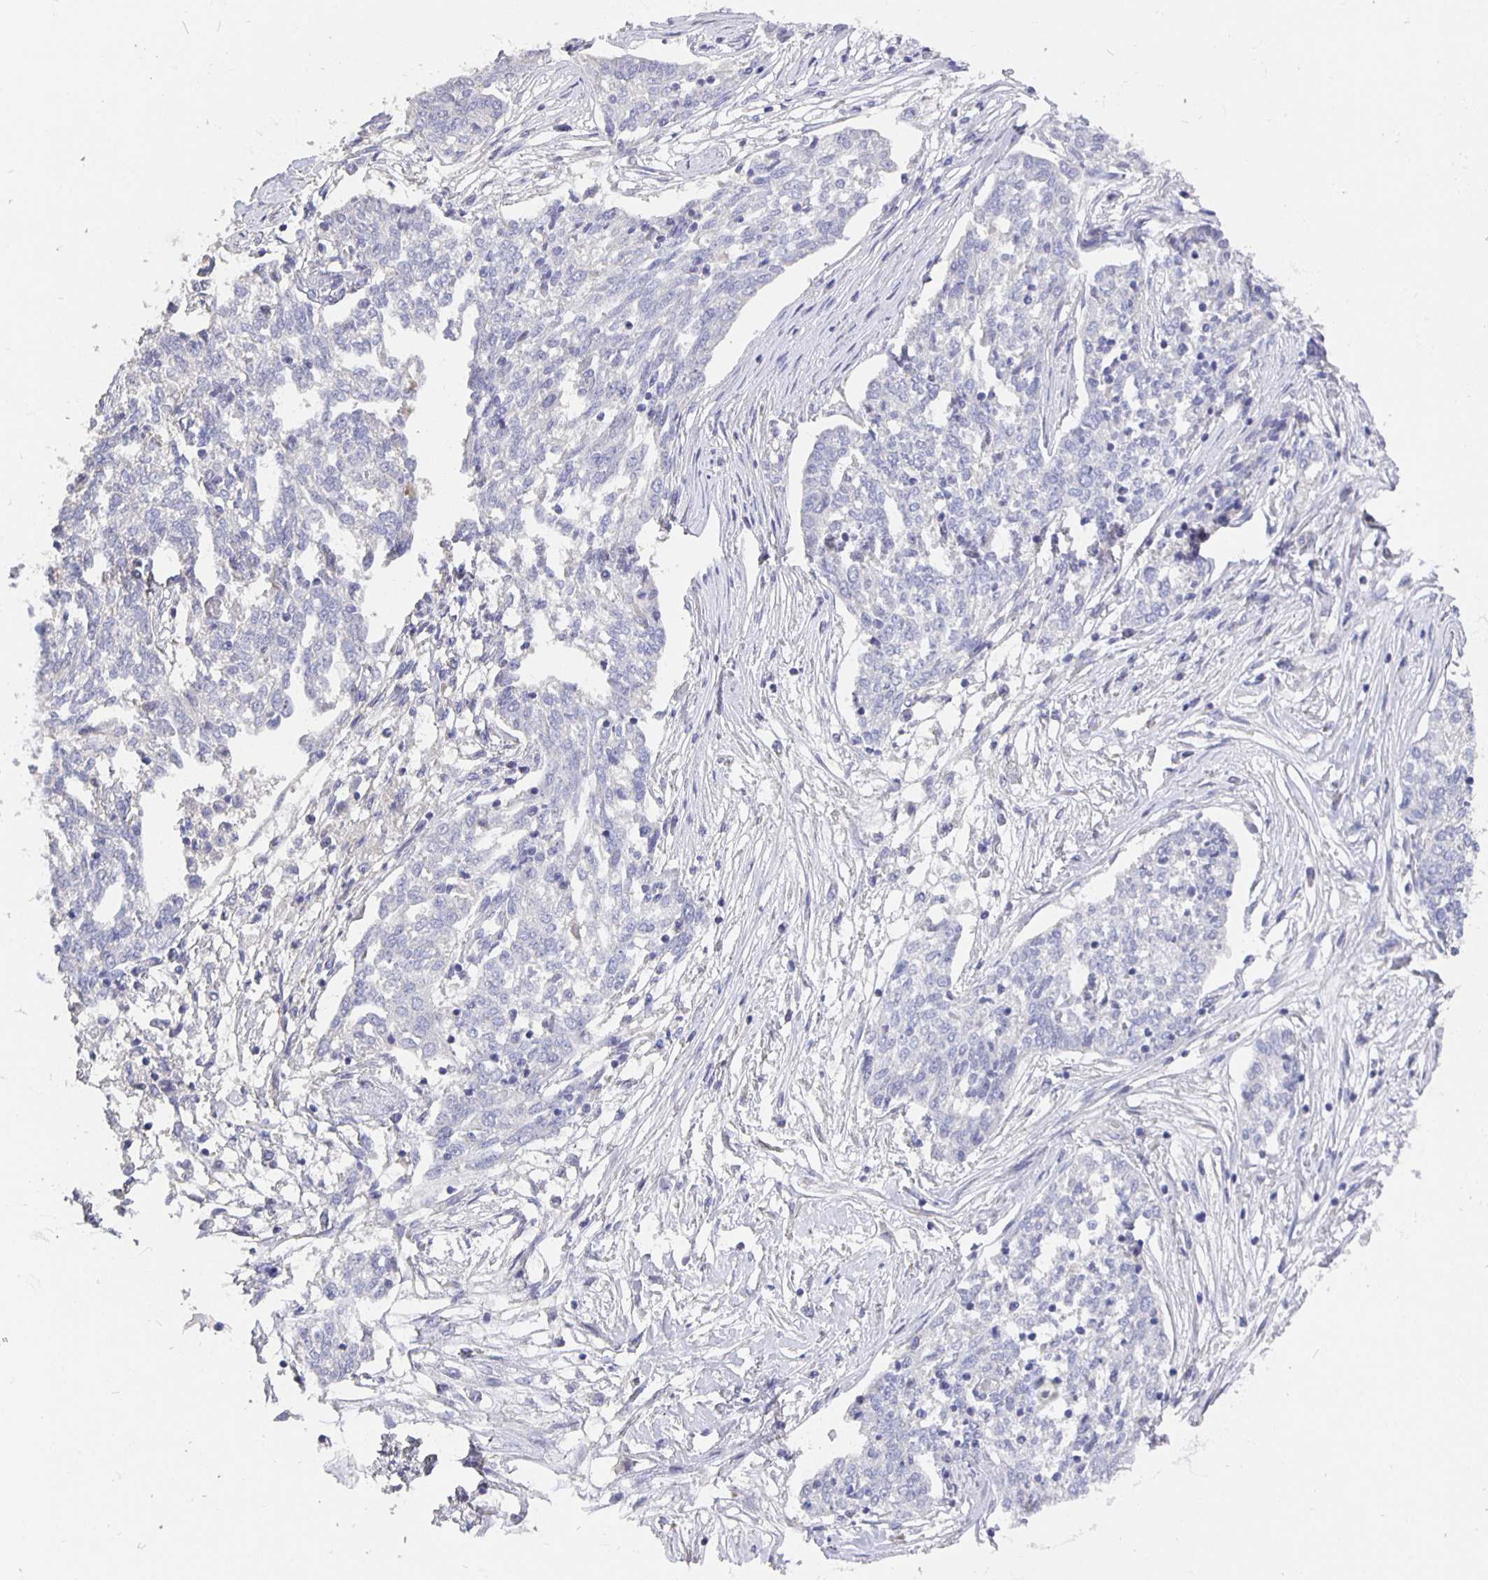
{"staining": {"intensity": "negative", "quantity": "none", "location": "none"}, "tissue": "ovarian cancer", "cell_type": "Tumor cells", "image_type": "cancer", "snomed": [{"axis": "morphology", "description": "Cystadenocarcinoma, serous, NOS"}, {"axis": "topography", "description": "Ovary"}], "caption": "A high-resolution photomicrograph shows immunohistochemistry (IHC) staining of ovarian serous cystadenocarcinoma, which displays no significant expression in tumor cells.", "gene": "CFAP74", "patient": {"sex": "female", "age": 67}}